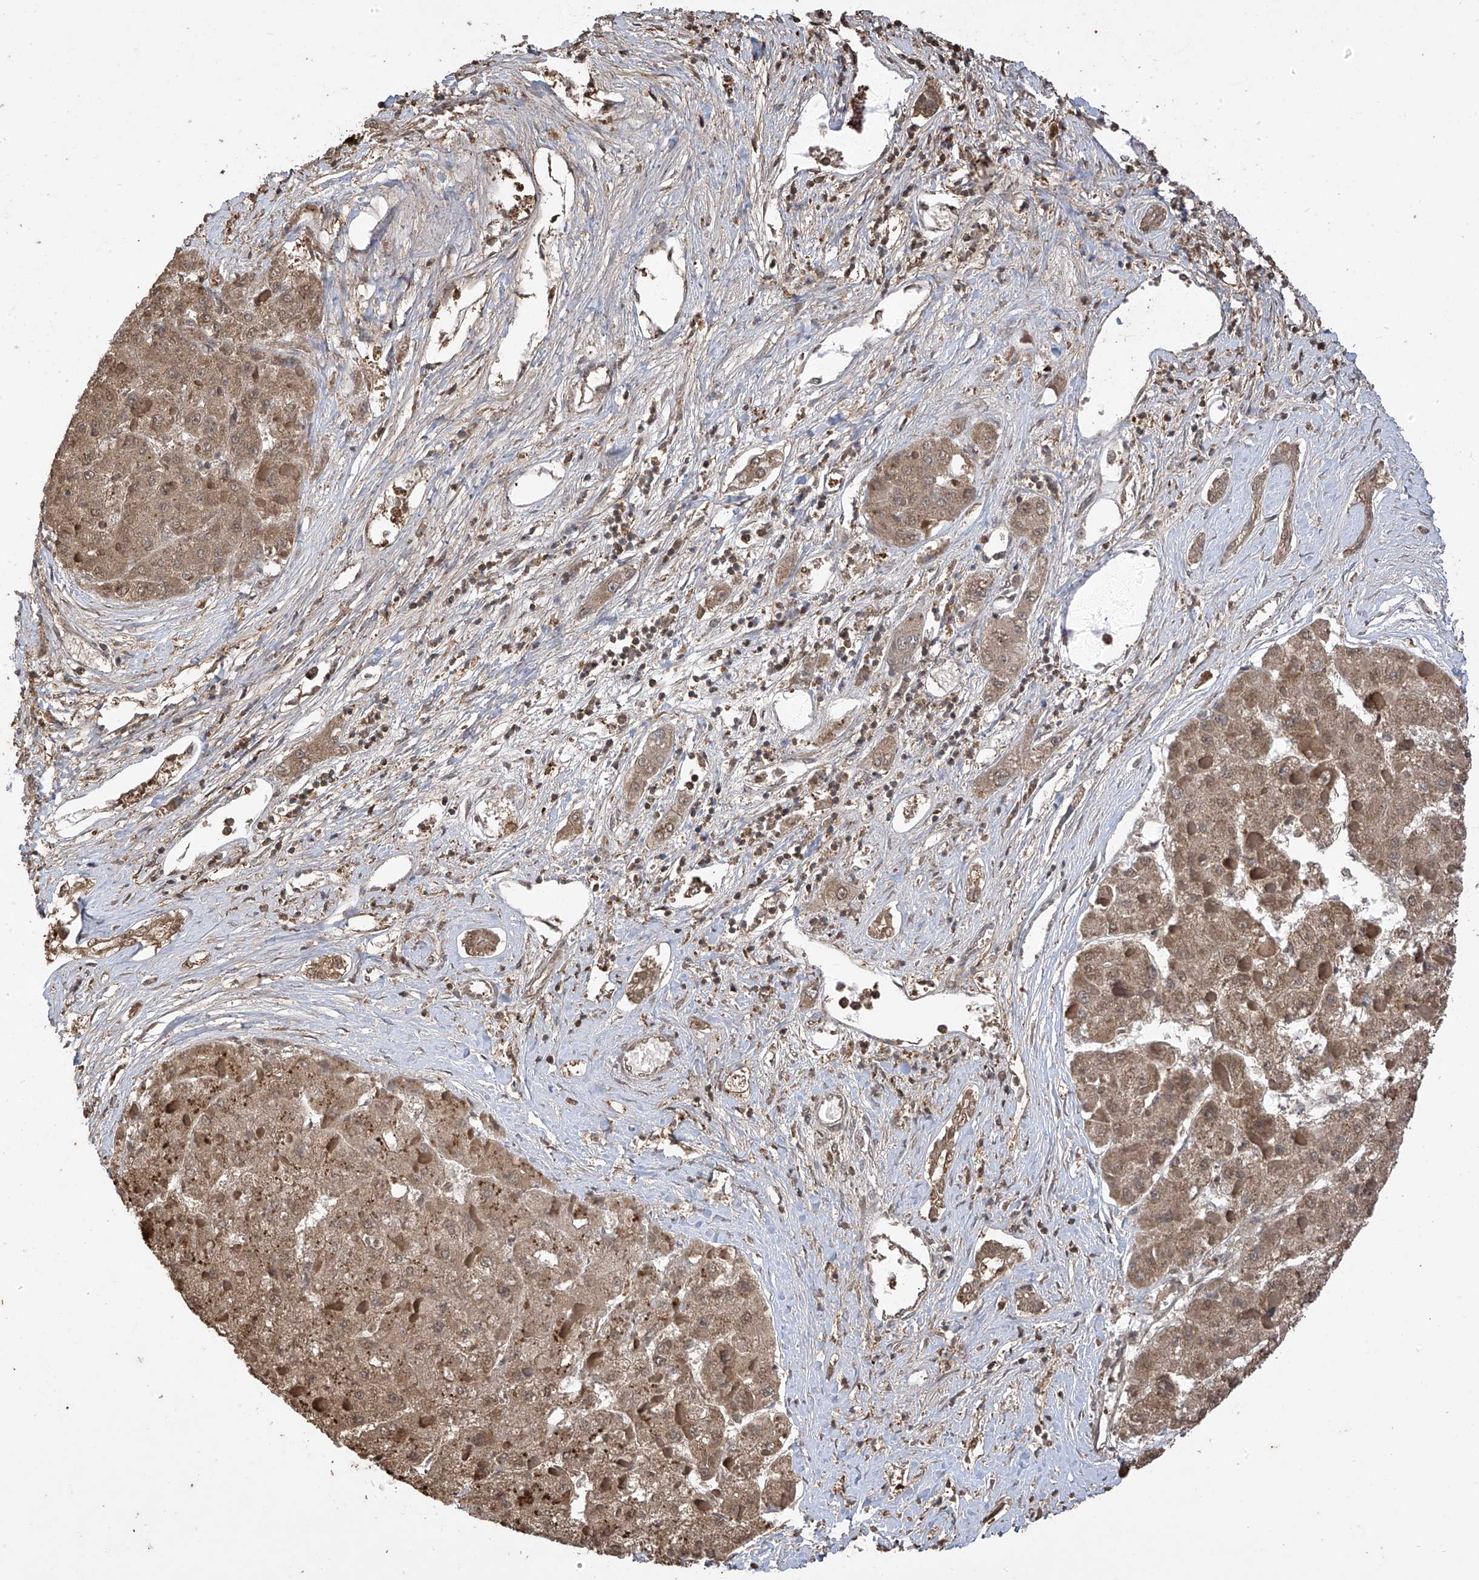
{"staining": {"intensity": "moderate", "quantity": ">75%", "location": "cytoplasmic/membranous,nuclear"}, "tissue": "liver cancer", "cell_type": "Tumor cells", "image_type": "cancer", "snomed": [{"axis": "morphology", "description": "Carcinoma, Hepatocellular, NOS"}, {"axis": "topography", "description": "Liver"}], "caption": "Brown immunohistochemical staining in human hepatocellular carcinoma (liver) exhibits moderate cytoplasmic/membranous and nuclear expression in approximately >75% of tumor cells.", "gene": "PNPT1", "patient": {"sex": "female", "age": 73}}